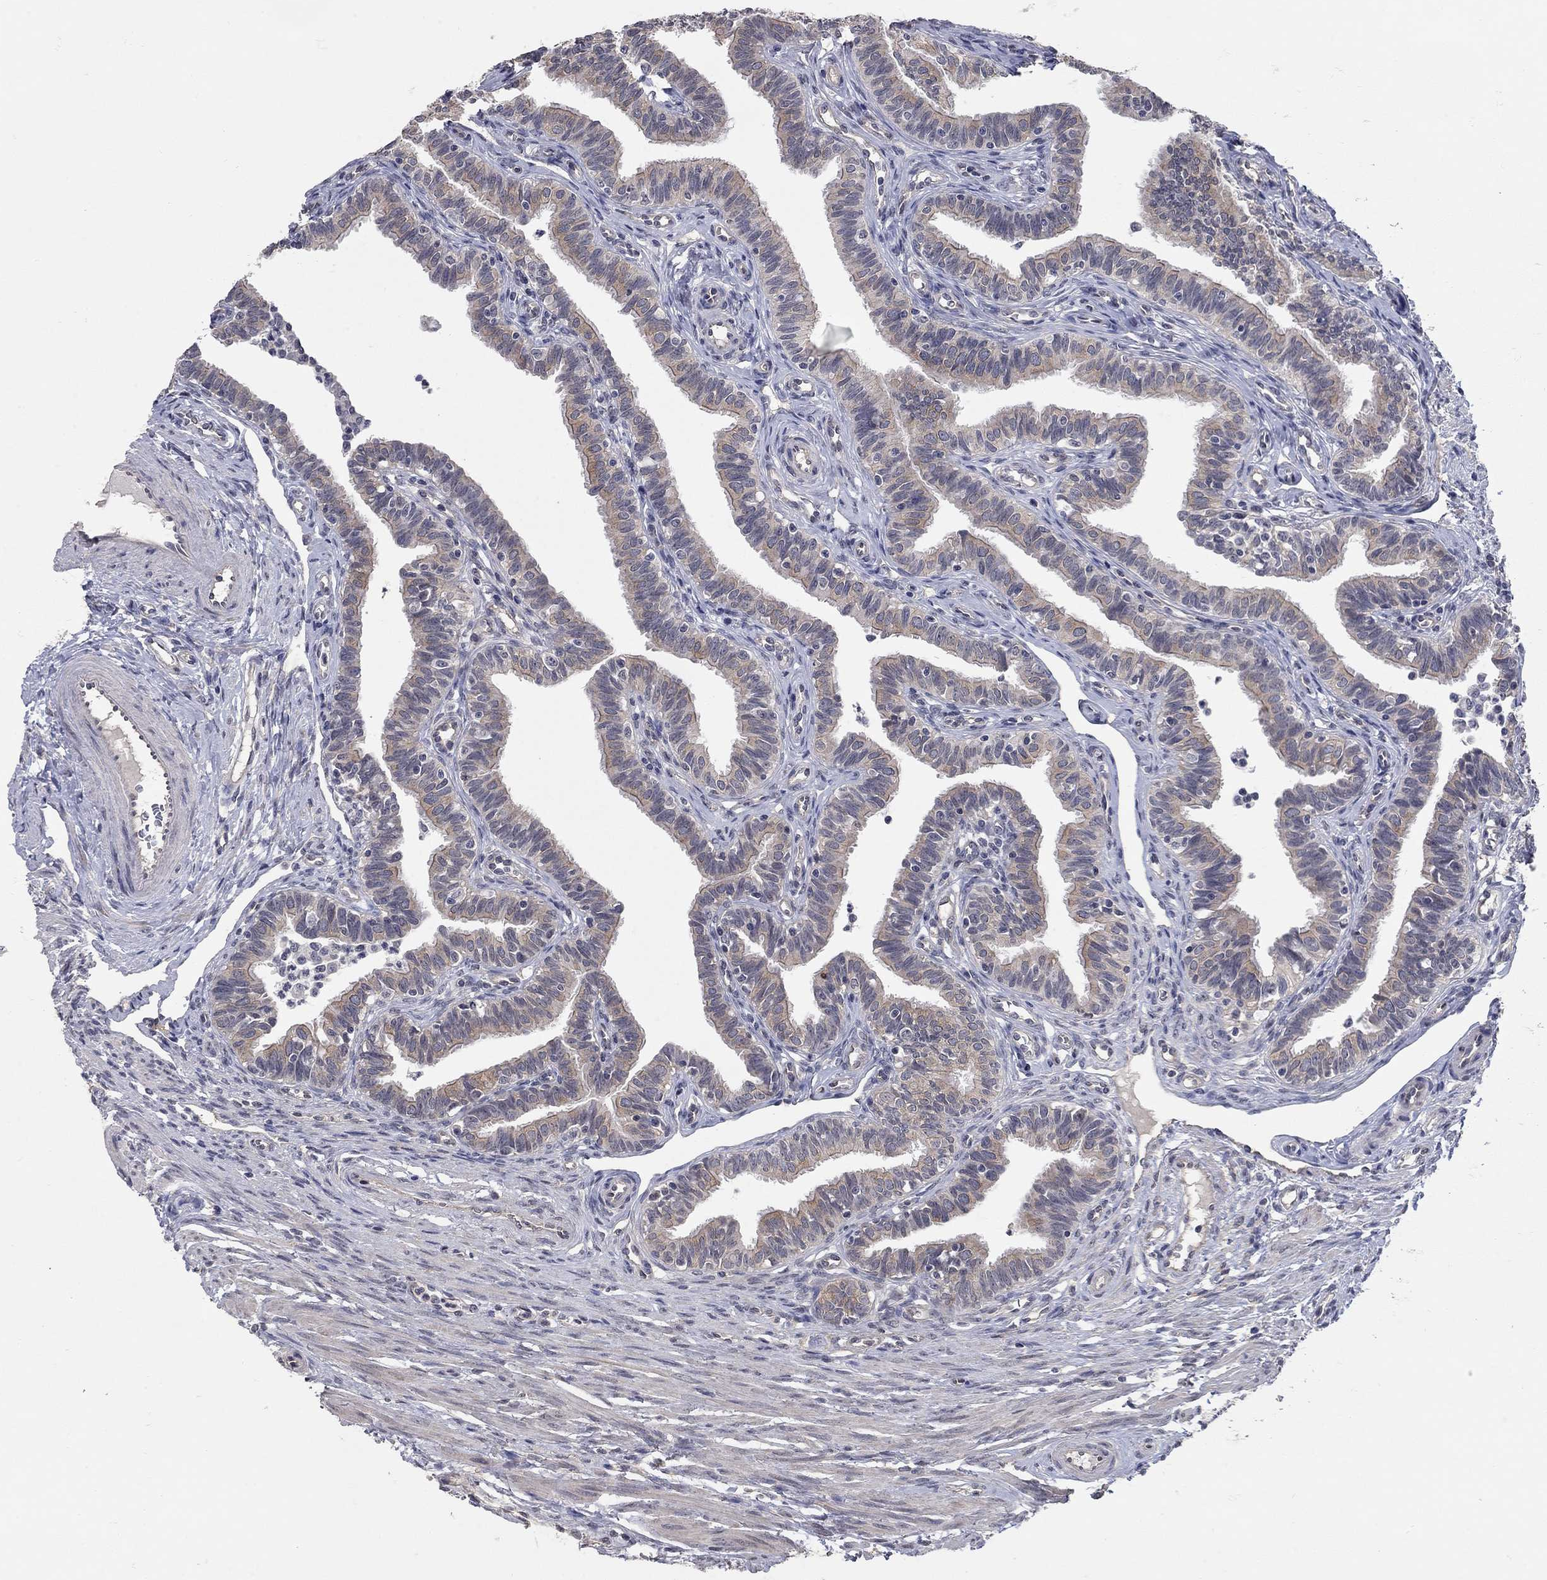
{"staining": {"intensity": "moderate", "quantity": "<25%", "location": "cytoplasmic/membranous"}, "tissue": "fallopian tube", "cell_type": "Glandular cells", "image_type": "normal", "snomed": [{"axis": "morphology", "description": "Normal tissue, NOS"}, {"axis": "topography", "description": "Fallopian tube"}], "caption": "Human fallopian tube stained with a brown dye shows moderate cytoplasmic/membranous positive staining in approximately <25% of glandular cells.", "gene": "WASF3", "patient": {"sex": "female", "age": 36}}